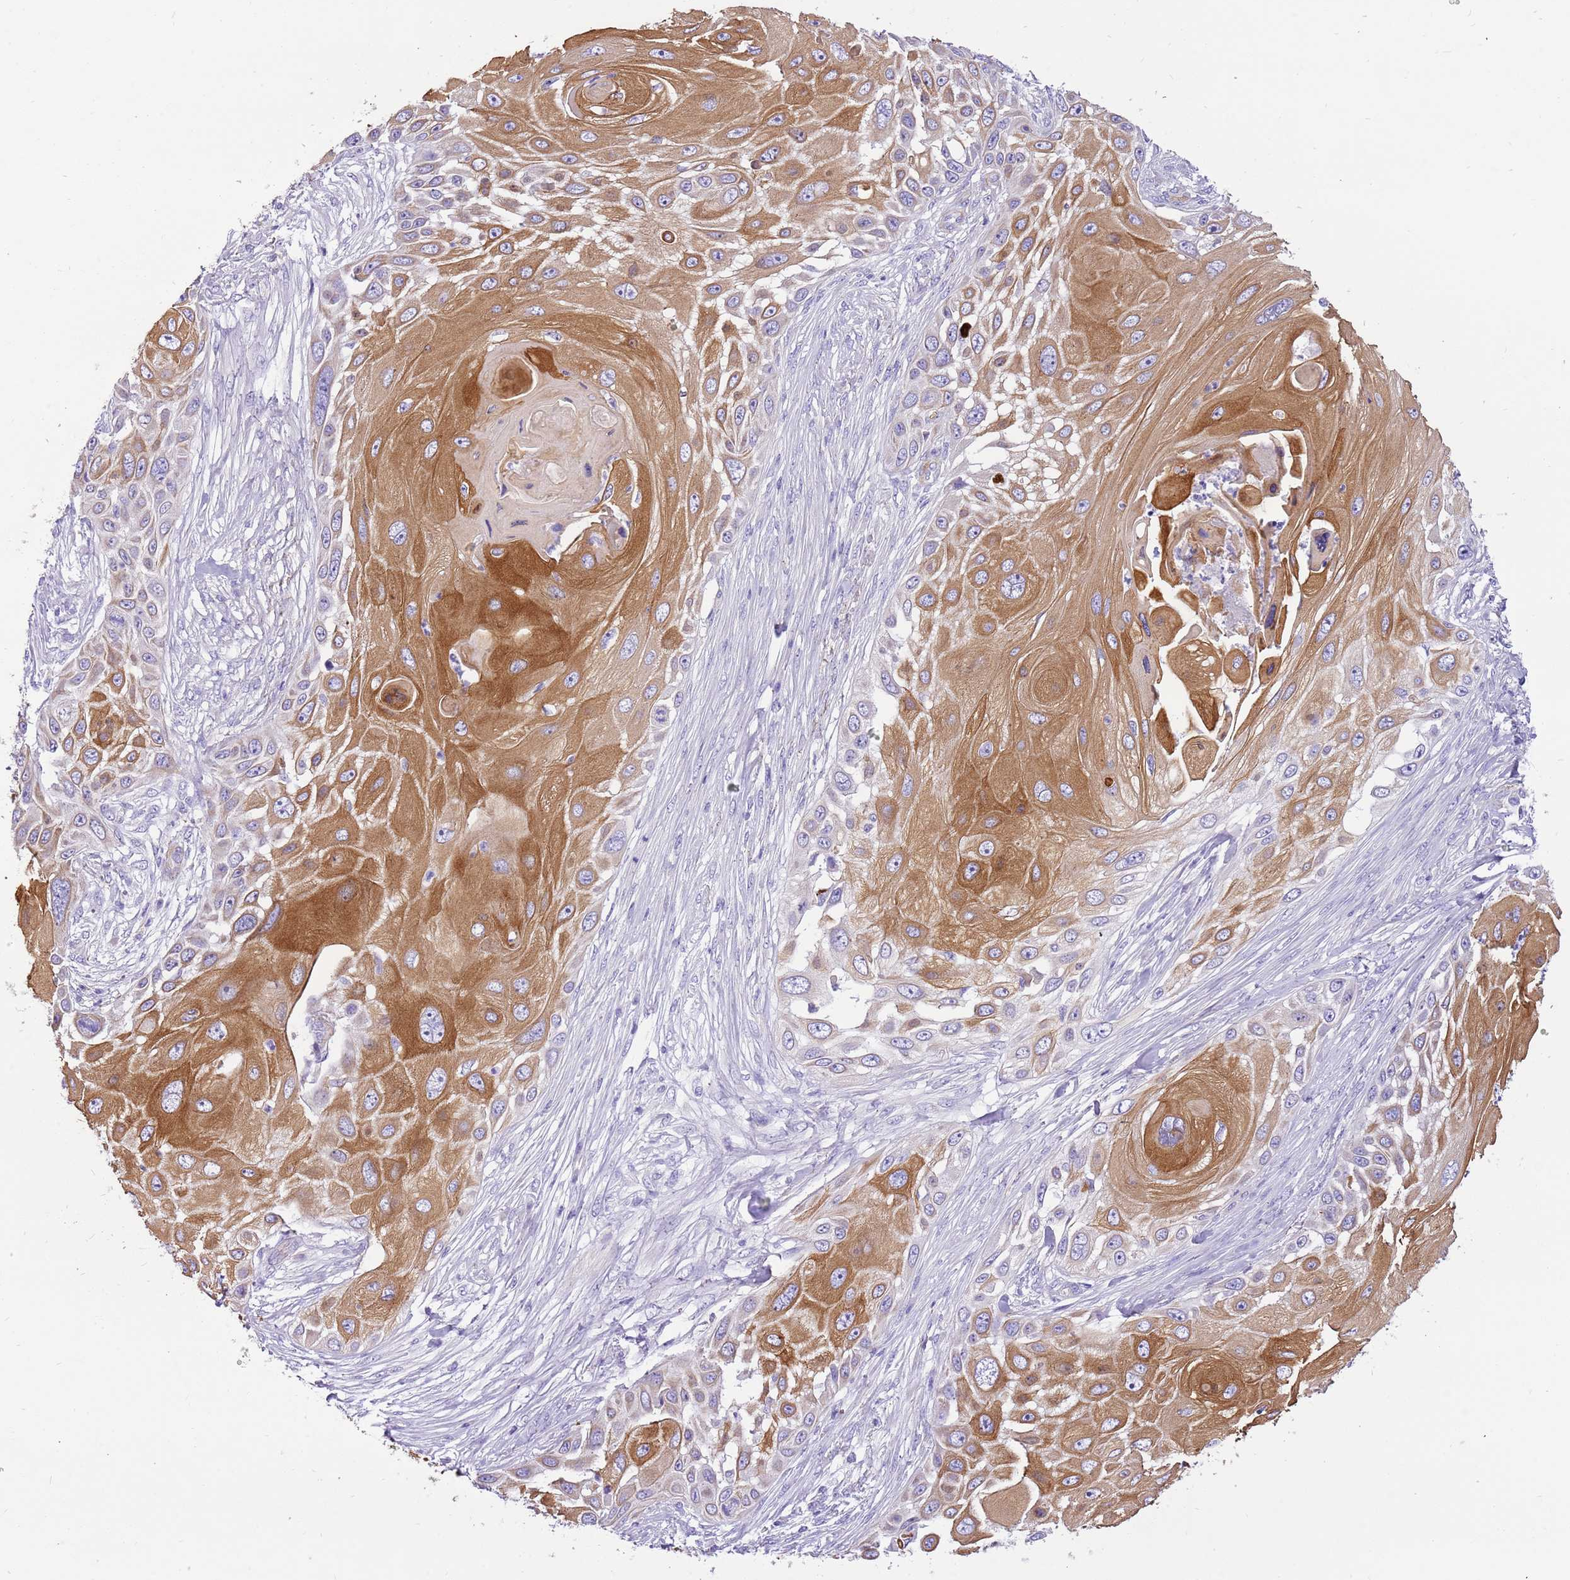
{"staining": {"intensity": "strong", "quantity": "25%-75%", "location": "cytoplasmic/membranous"}, "tissue": "skin cancer", "cell_type": "Tumor cells", "image_type": "cancer", "snomed": [{"axis": "morphology", "description": "Squamous cell carcinoma, NOS"}, {"axis": "topography", "description": "Skin"}], "caption": "A micrograph of skin squamous cell carcinoma stained for a protein demonstrates strong cytoplasmic/membranous brown staining in tumor cells.", "gene": "SERINC3", "patient": {"sex": "female", "age": 44}}